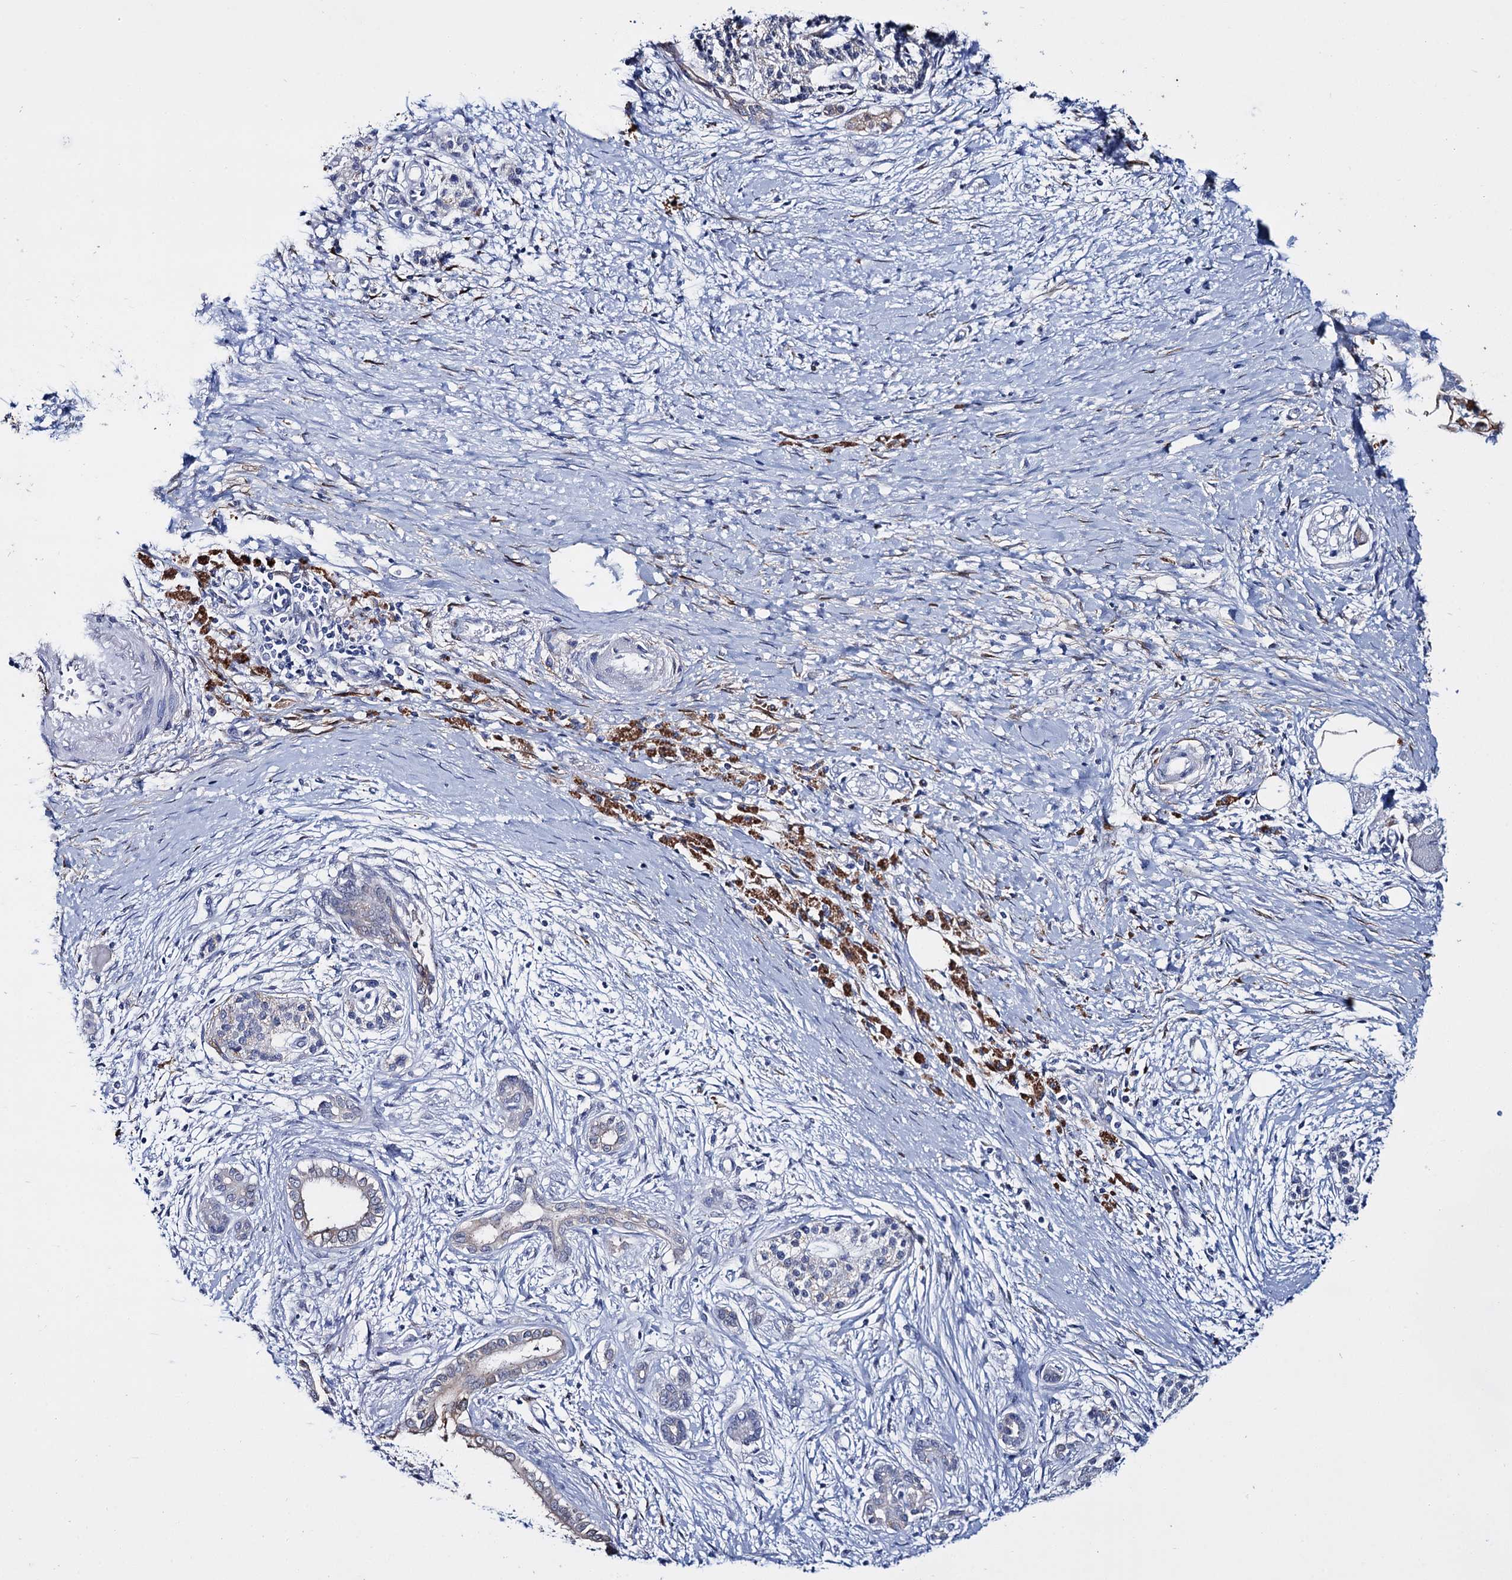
{"staining": {"intensity": "negative", "quantity": "none", "location": "none"}, "tissue": "pancreatic cancer", "cell_type": "Tumor cells", "image_type": "cancer", "snomed": [{"axis": "morphology", "description": "Adenocarcinoma, NOS"}, {"axis": "topography", "description": "Pancreas"}], "caption": "A high-resolution image shows immunohistochemistry (IHC) staining of pancreatic cancer, which exhibits no significant positivity in tumor cells.", "gene": "LYZL4", "patient": {"sex": "male", "age": 58}}